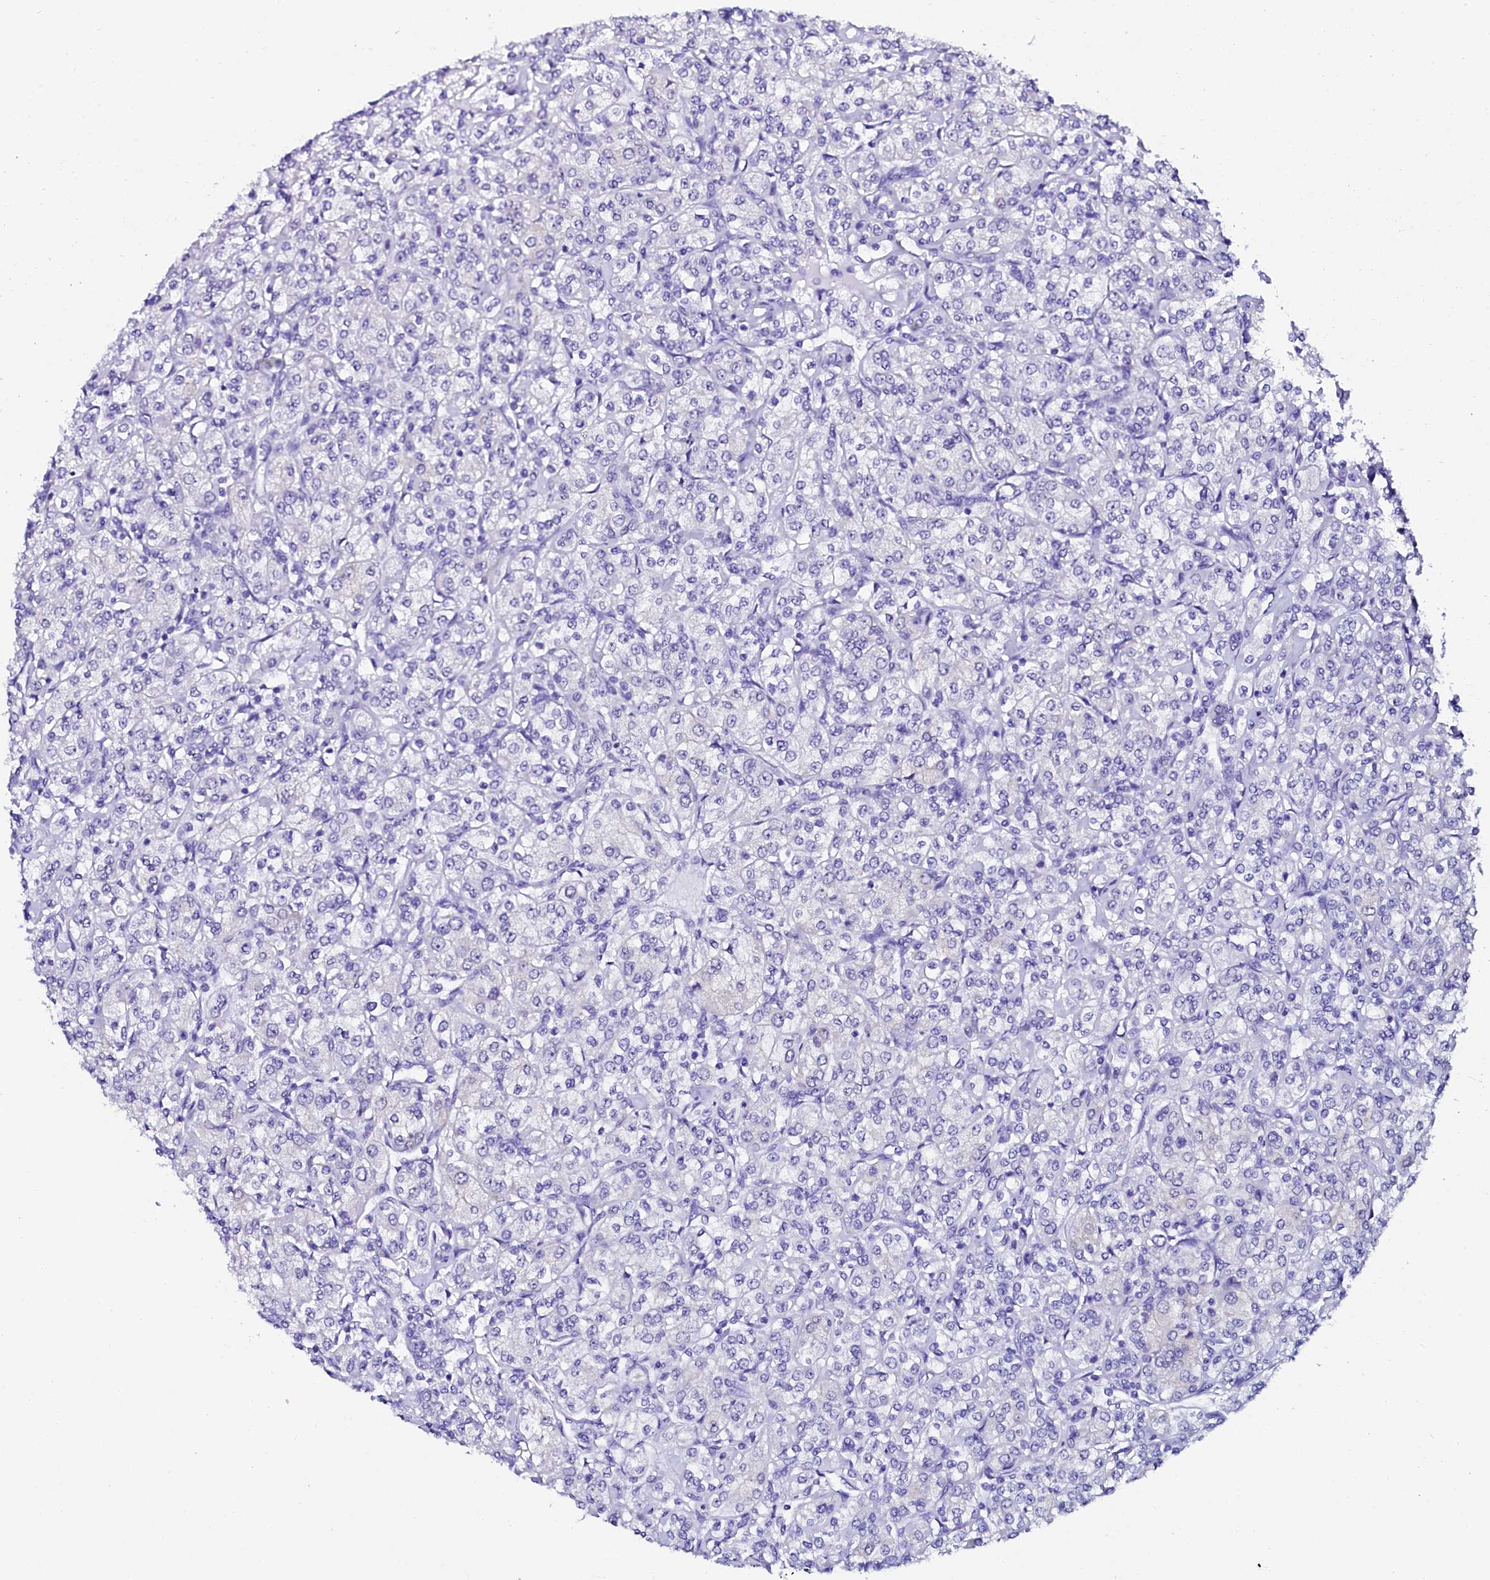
{"staining": {"intensity": "negative", "quantity": "none", "location": "none"}, "tissue": "renal cancer", "cell_type": "Tumor cells", "image_type": "cancer", "snomed": [{"axis": "morphology", "description": "Adenocarcinoma, NOS"}, {"axis": "topography", "description": "Kidney"}], "caption": "Adenocarcinoma (renal) stained for a protein using immunohistochemistry (IHC) demonstrates no staining tumor cells.", "gene": "SORD", "patient": {"sex": "male", "age": 77}}